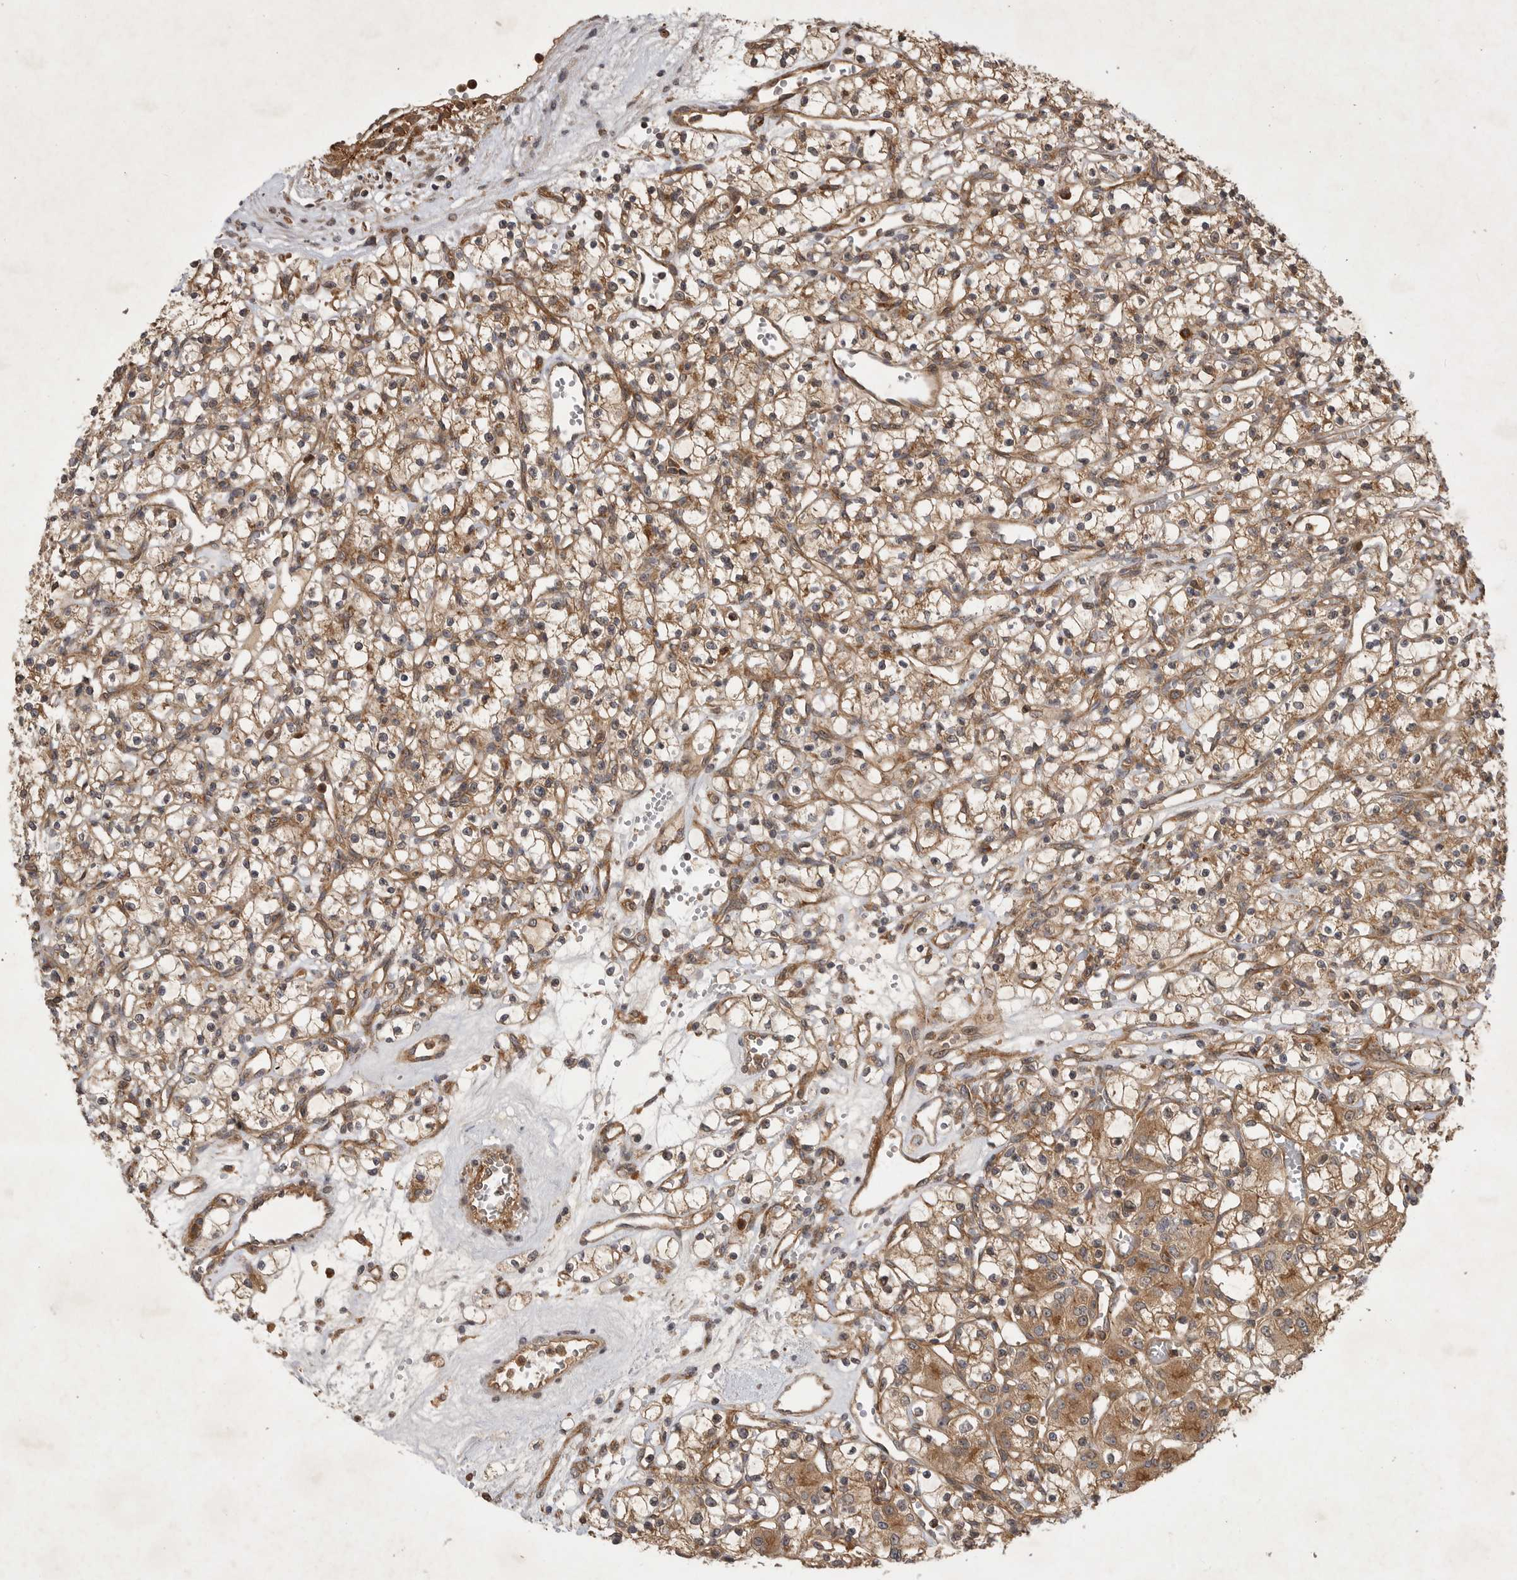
{"staining": {"intensity": "moderate", "quantity": ">75%", "location": "cytoplasmic/membranous"}, "tissue": "renal cancer", "cell_type": "Tumor cells", "image_type": "cancer", "snomed": [{"axis": "morphology", "description": "Adenocarcinoma, NOS"}, {"axis": "topography", "description": "Kidney"}], "caption": "Immunohistochemical staining of renal cancer (adenocarcinoma) shows medium levels of moderate cytoplasmic/membranous positivity in about >75% of tumor cells.", "gene": "ZNF232", "patient": {"sex": "female", "age": 59}}